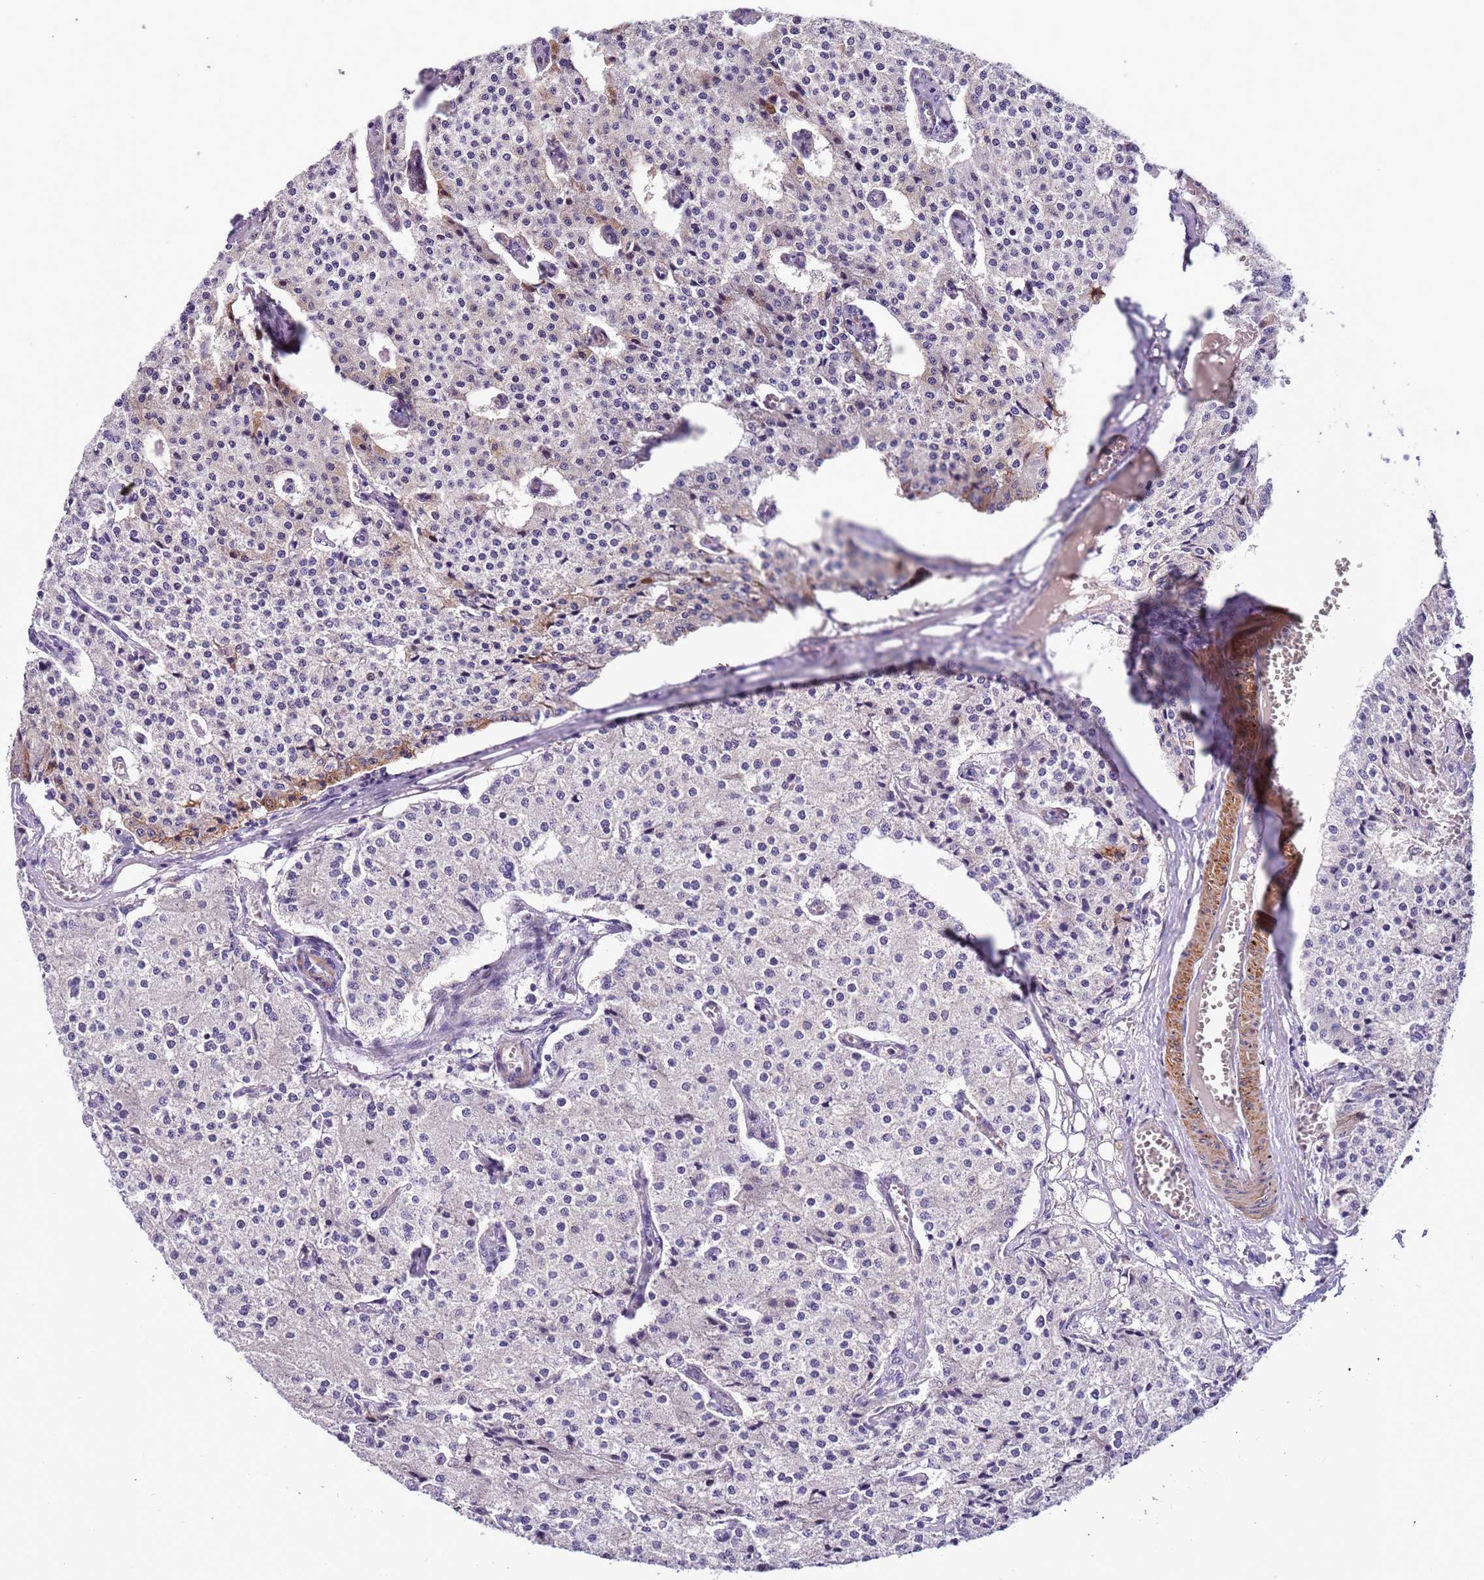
{"staining": {"intensity": "negative", "quantity": "none", "location": "none"}, "tissue": "carcinoid", "cell_type": "Tumor cells", "image_type": "cancer", "snomed": [{"axis": "morphology", "description": "Carcinoid, malignant, NOS"}, {"axis": "topography", "description": "Colon"}], "caption": "Carcinoid stained for a protein using IHC demonstrates no expression tumor cells.", "gene": "PLEKHH1", "patient": {"sex": "female", "age": 52}}